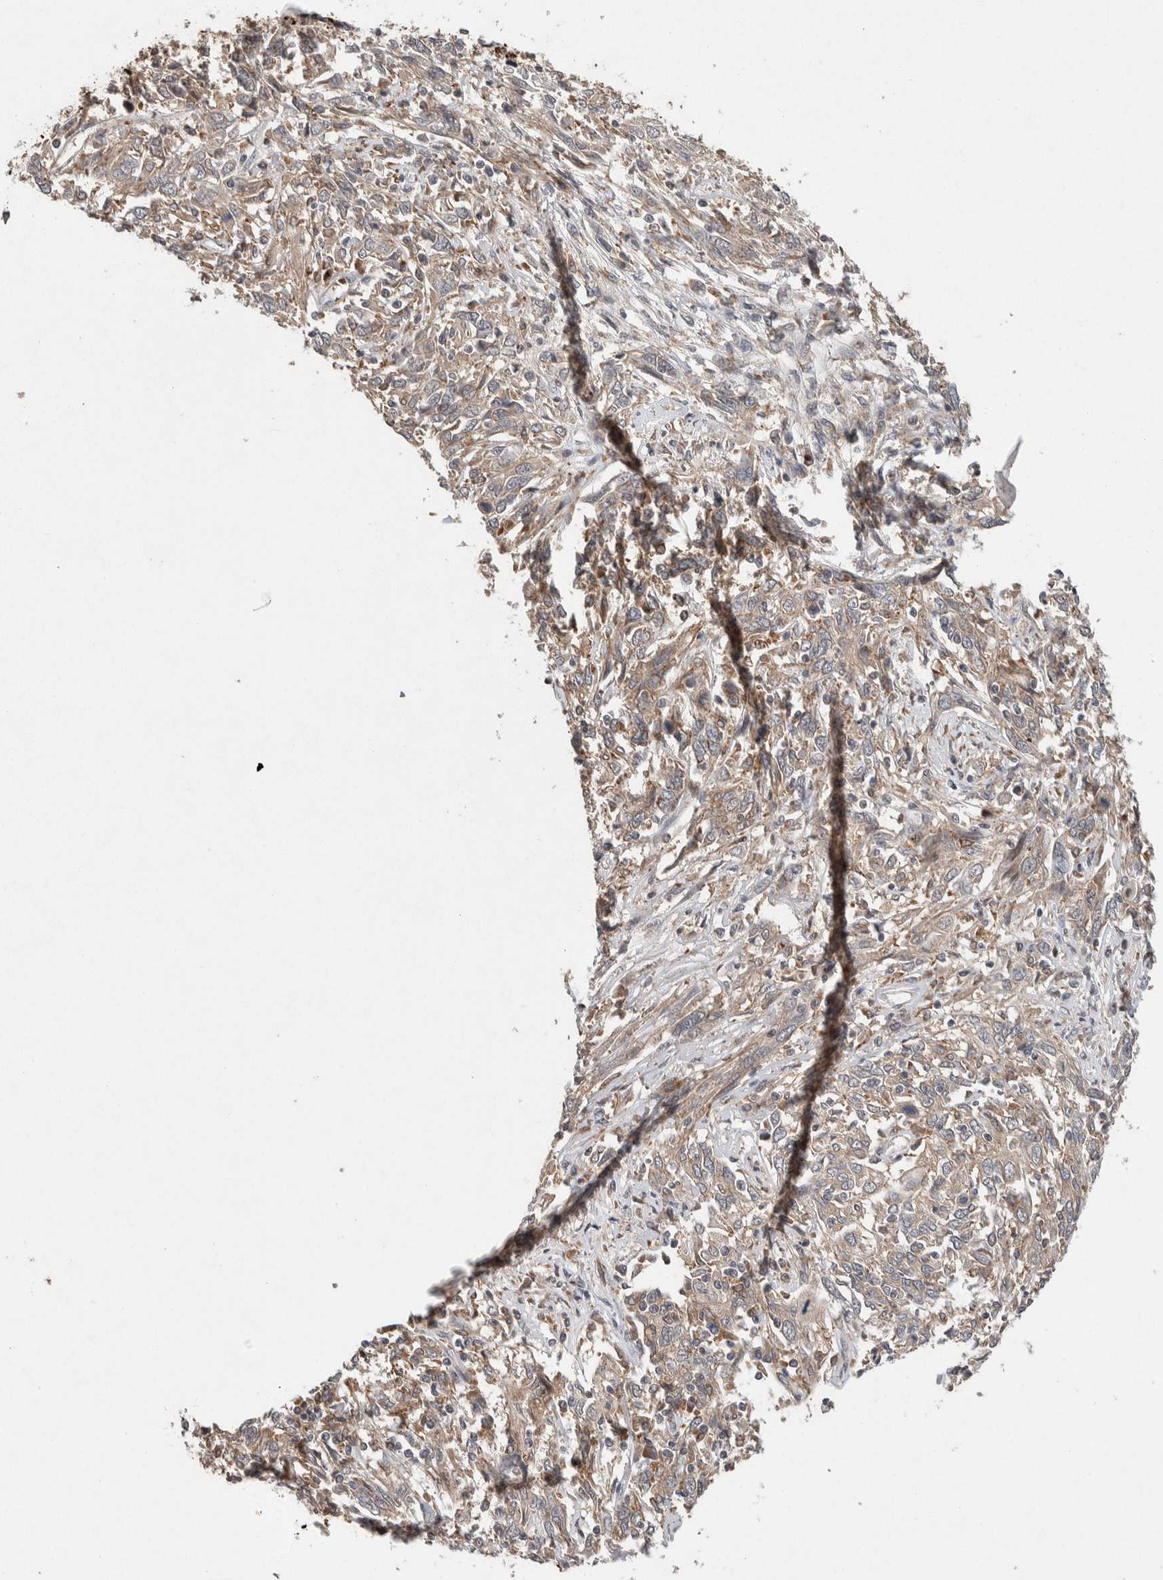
{"staining": {"intensity": "weak", "quantity": ">75%", "location": "cytoplasmic/membranous"}, "tissue": "cervical cancer", "cell_type": "Tumor cells", "image_type": "cancer", "snomed": [{"axis": "morphology", "description": "Squamous cell carcinoma, NOS"}, {"axis": "topography", "description": "Cervix"}], "caption": "Immunohistochemical staining of human cervical cancer shows low levels of weak cytoplasmic/membranous protein expression in approximately >75% of tumor cells.", "gene": "KCNK1", "patient": {"sex": "female", "age": 46}}